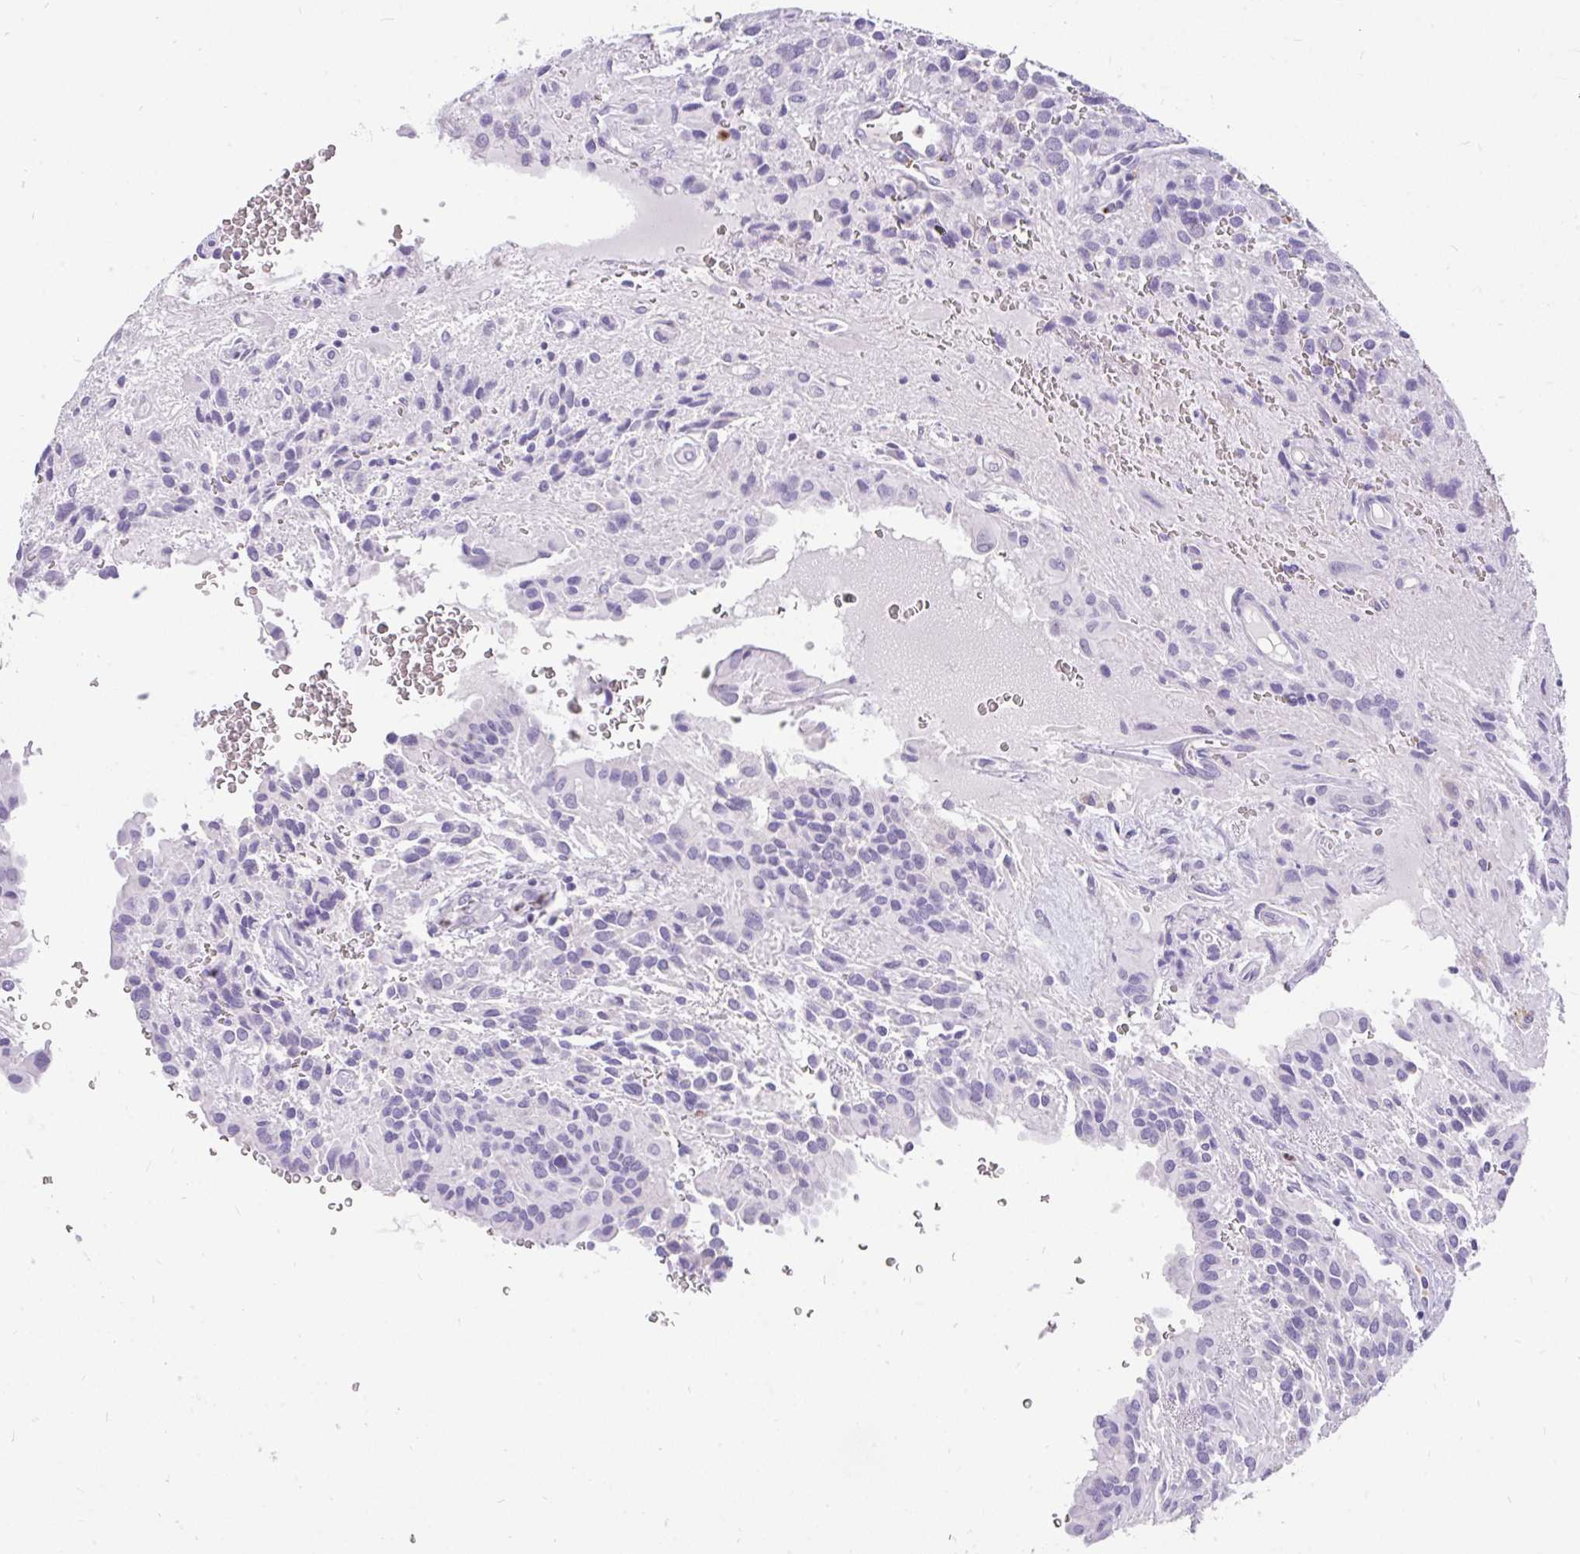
{"staining": {"intensity": "negative", "quantity": "none", "location": "none"}, "tissue": "glioma", "cell_type": "Tumor cells", "image_type": "cancer", "snomed": [{"axis": "morphology", "description": "Glioma, malignant, Low grade"}, {"axis": "topography", "description": "Brain"}], "caption": "A histopathology image of human glioma is negative for staining in tumor cells.", "gene": "INTS5", "patient": {"sex": "male", "age": 56}}